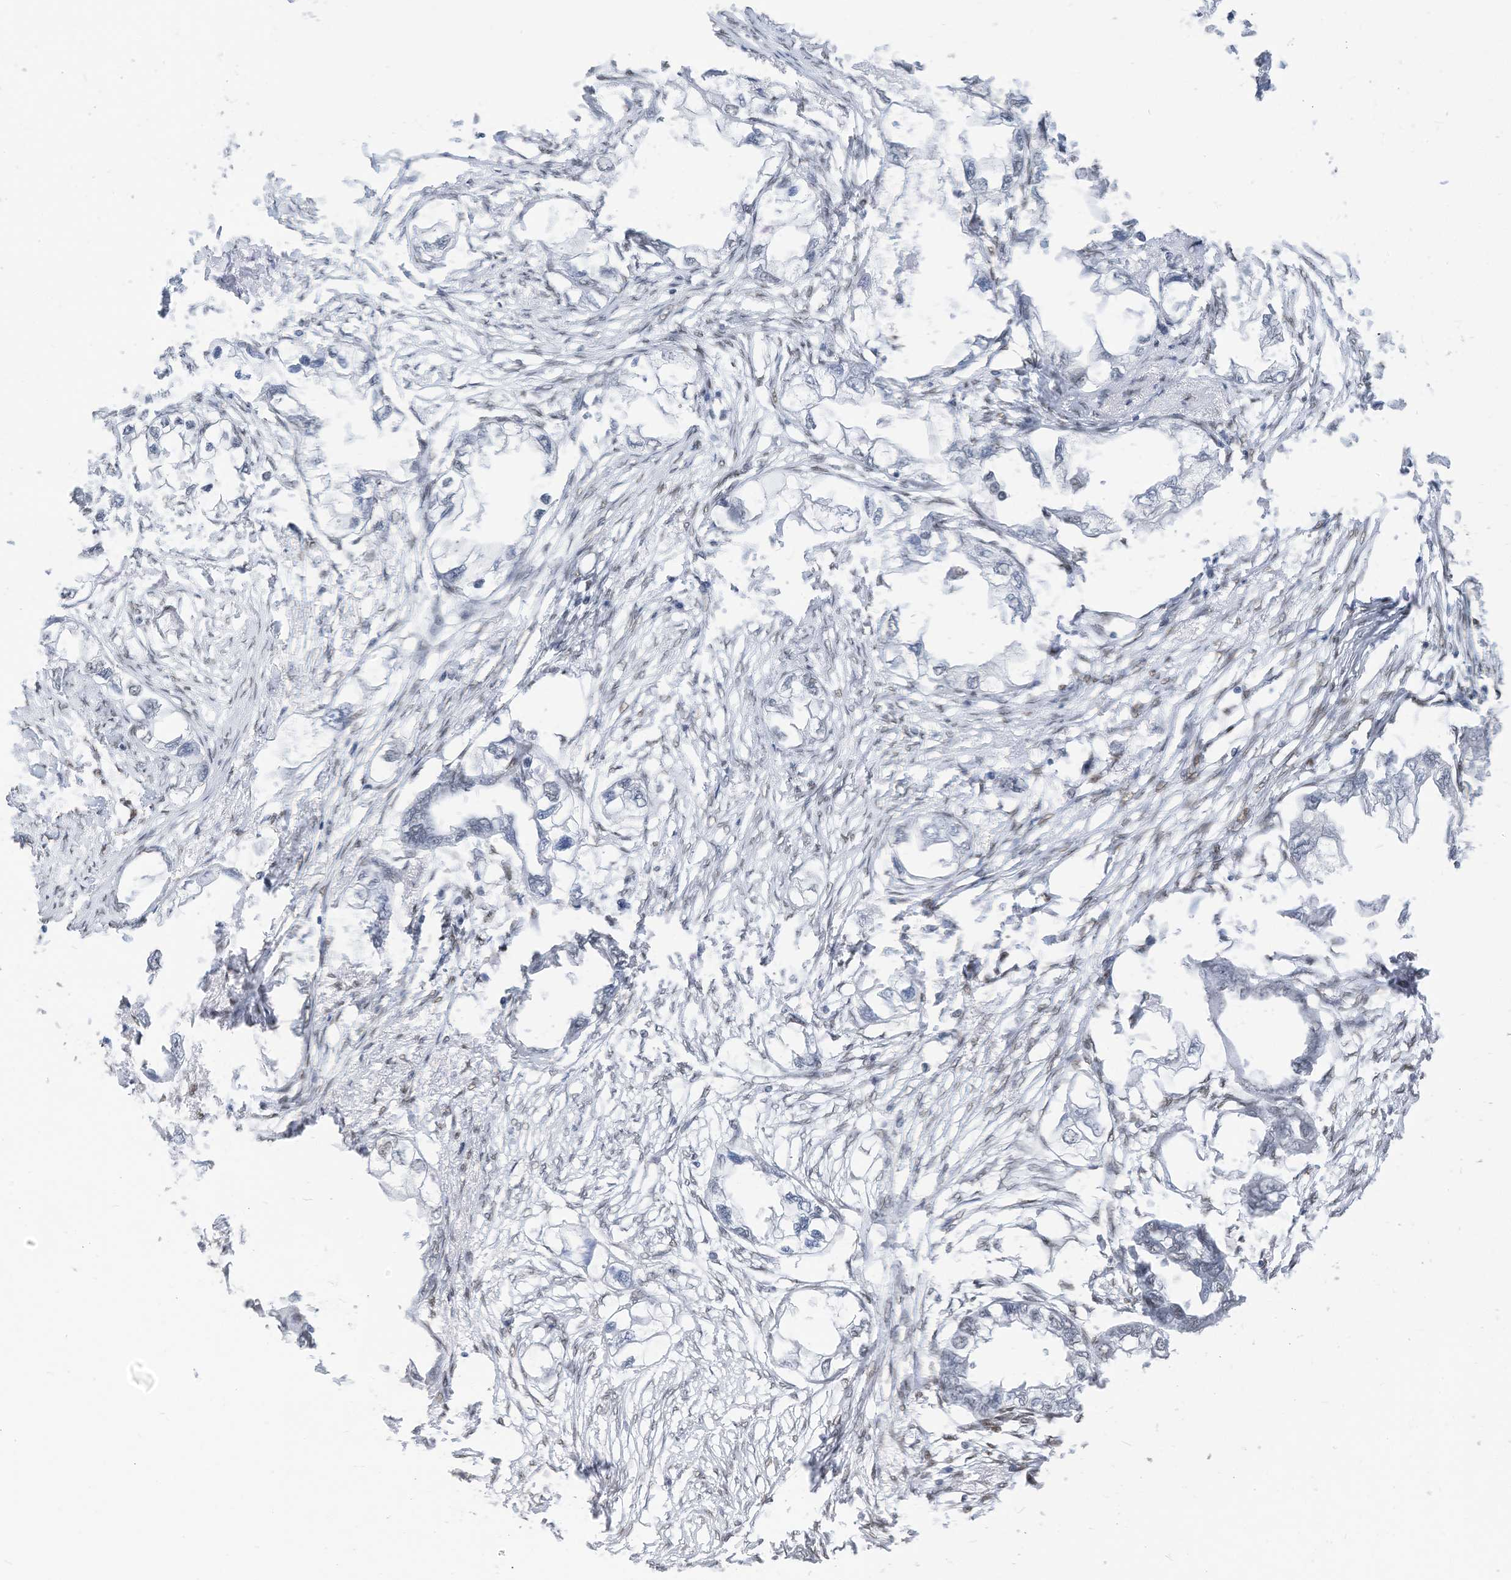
{"staining": {"intensity": "negative", "quantity": "none", "location": "none"}, "tissue": "endometrial cancer", "cell_type": "Tumor cells", "image_type": "cancer", "snomed": [{"axis": "morphology", "description": "Adenocarcinoma, NOS"}, {"axis": "morphology", "description": "Adenocarcinoma, metastatic, NOS"}, {"axis": "topography", "description": "Adipose tissue"}, {"axis": "topography", "description": "Endometrium"}], "caption": "This photomicrograph is of endometrial cancer (adenocarcinoma) stained with immunohistochemistry (IHC) to label a protein in brown with the nuclei are counter-stained blue. There is no staining in tumor cells.", "gene": "KHSRP", "patient": {"sex": "female", "age": 67}}